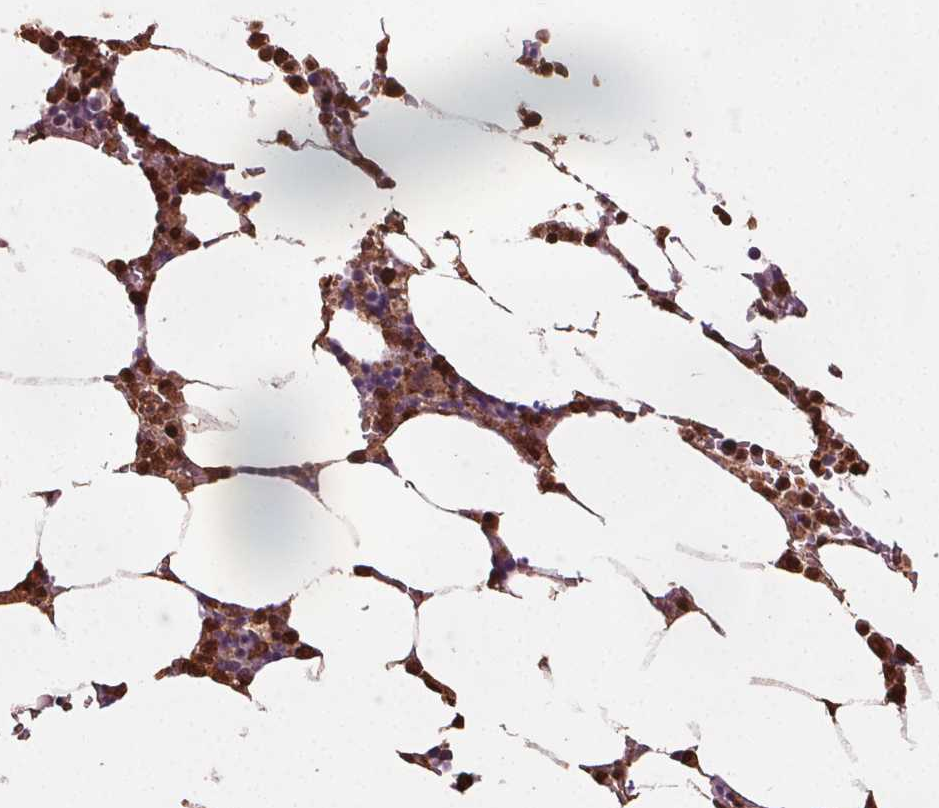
{"staining": {"intensity": "moderate", "quantity": ">75%", "location": "cytoplasmic/membranous,nuclear"}, "tissue": "bone marrow", "cell_type": "Hematopoietic cells", "image_type": "normal", "snomed": [{"axis": "morphology", "description": "Normal tissue, NOS"}, {"axis": "topography", "description": "Bone marrow"}], "caption": "A brown stain labels moderate cytoplasmic/membranous,nuclear positivity of a protein in hematopoietic cells of unremarkable bone marrow.", "gene": "ENO1", "patient": {"sex": "female", "age": 52}}